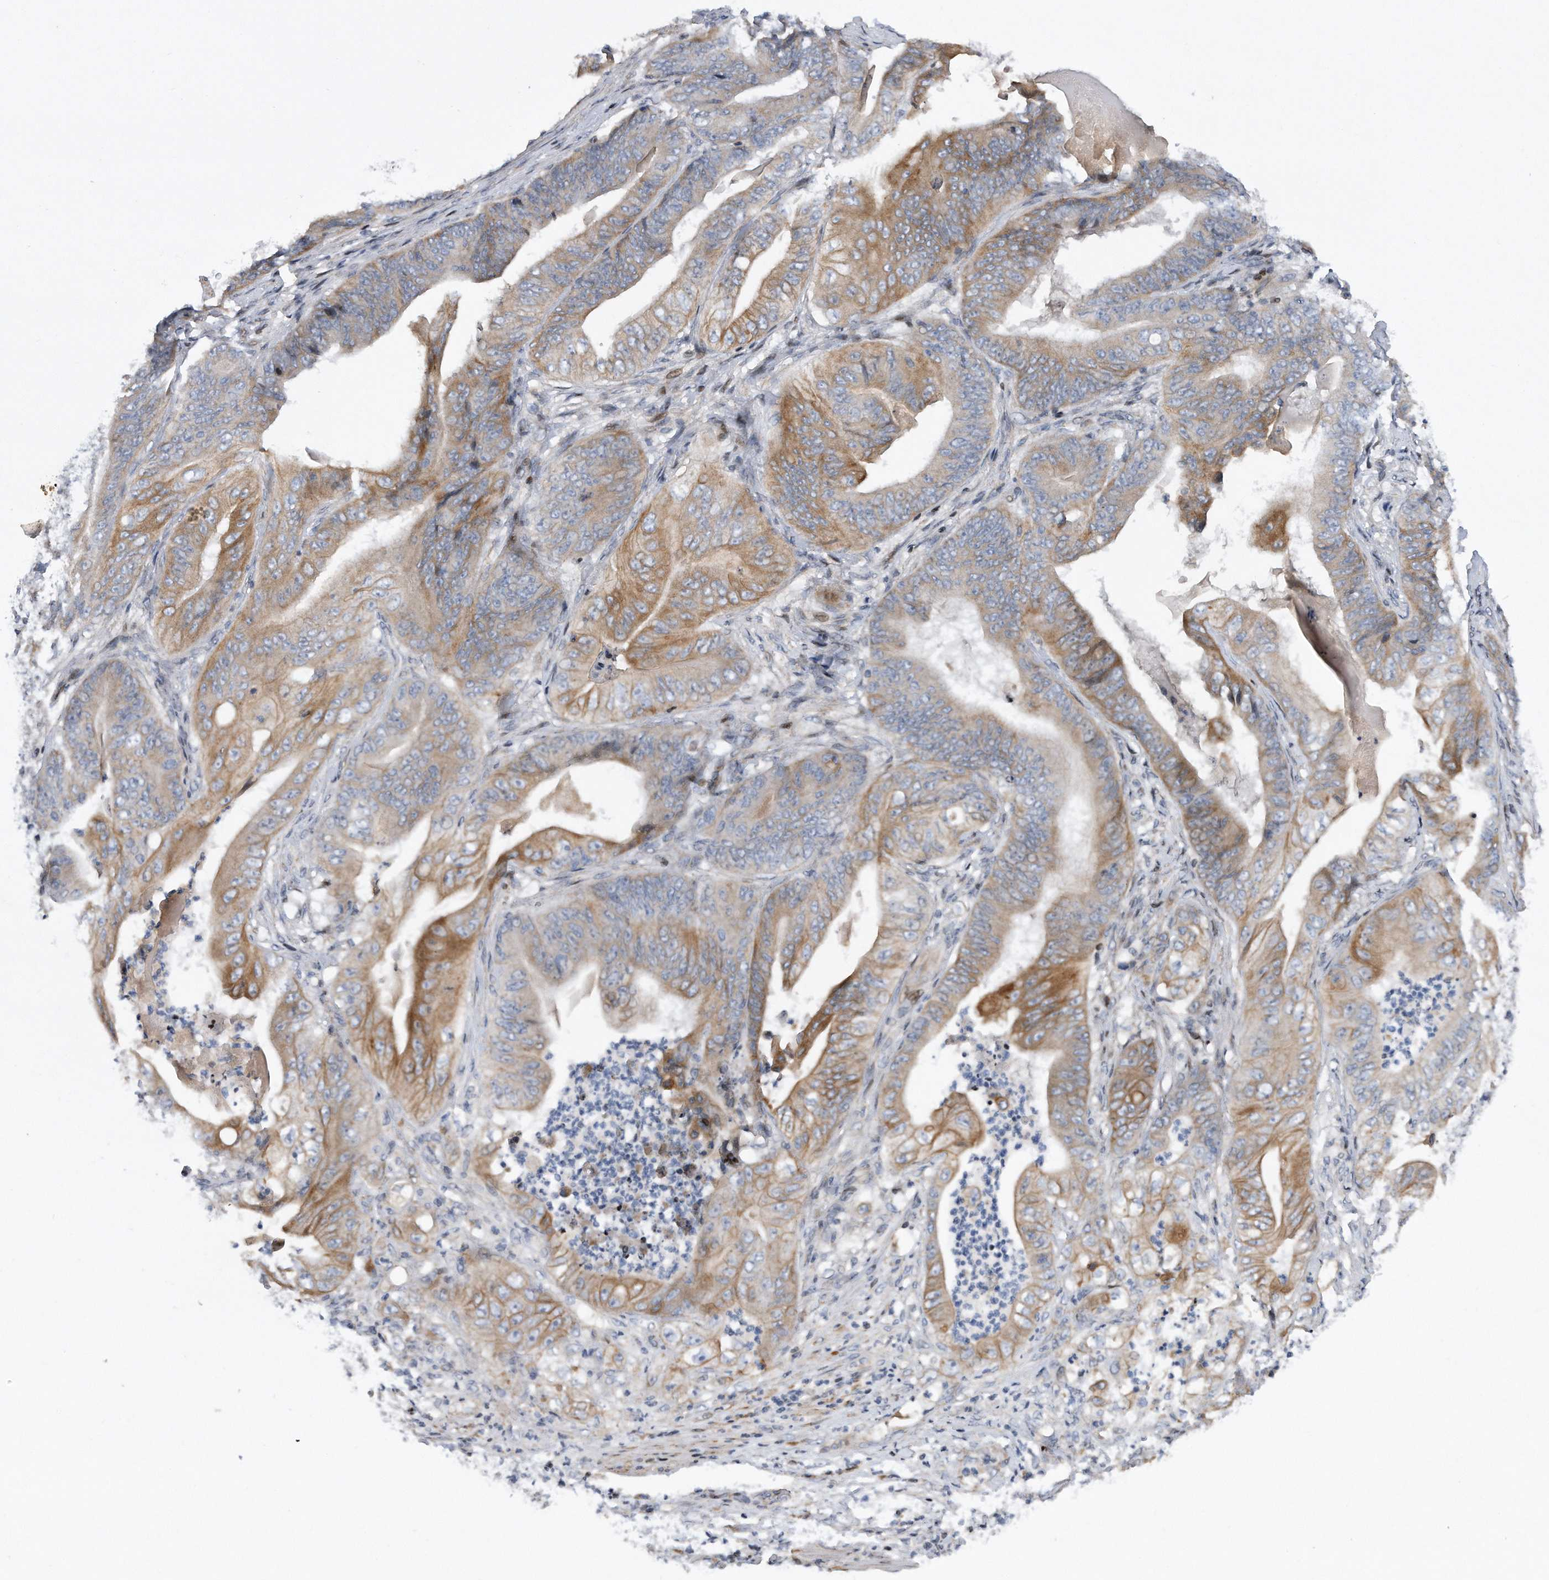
{"staining": {"intensity": "moderate", "quantity": "25%-75%", "location": "cytoplasmic/membranous"}, "tissue": "stomach cancer", "cell_type": "Tumor cells", "image_type": "cancer", "snomed": [{"axis": "morphology", "description": "Adenocarcinoma, NOS"}, {"axis": "topography", "description": "Stomach"}], "caption": "About 25%-75% of tumor cells in human stomach cancer (adenocarcinoma) demonstrate moderate cytoplasmic/membranous protein staining as visualized by brown immunohistochemical staining.", "gene": "CDH12", "patient": {"sex": "female", "age": 73}}